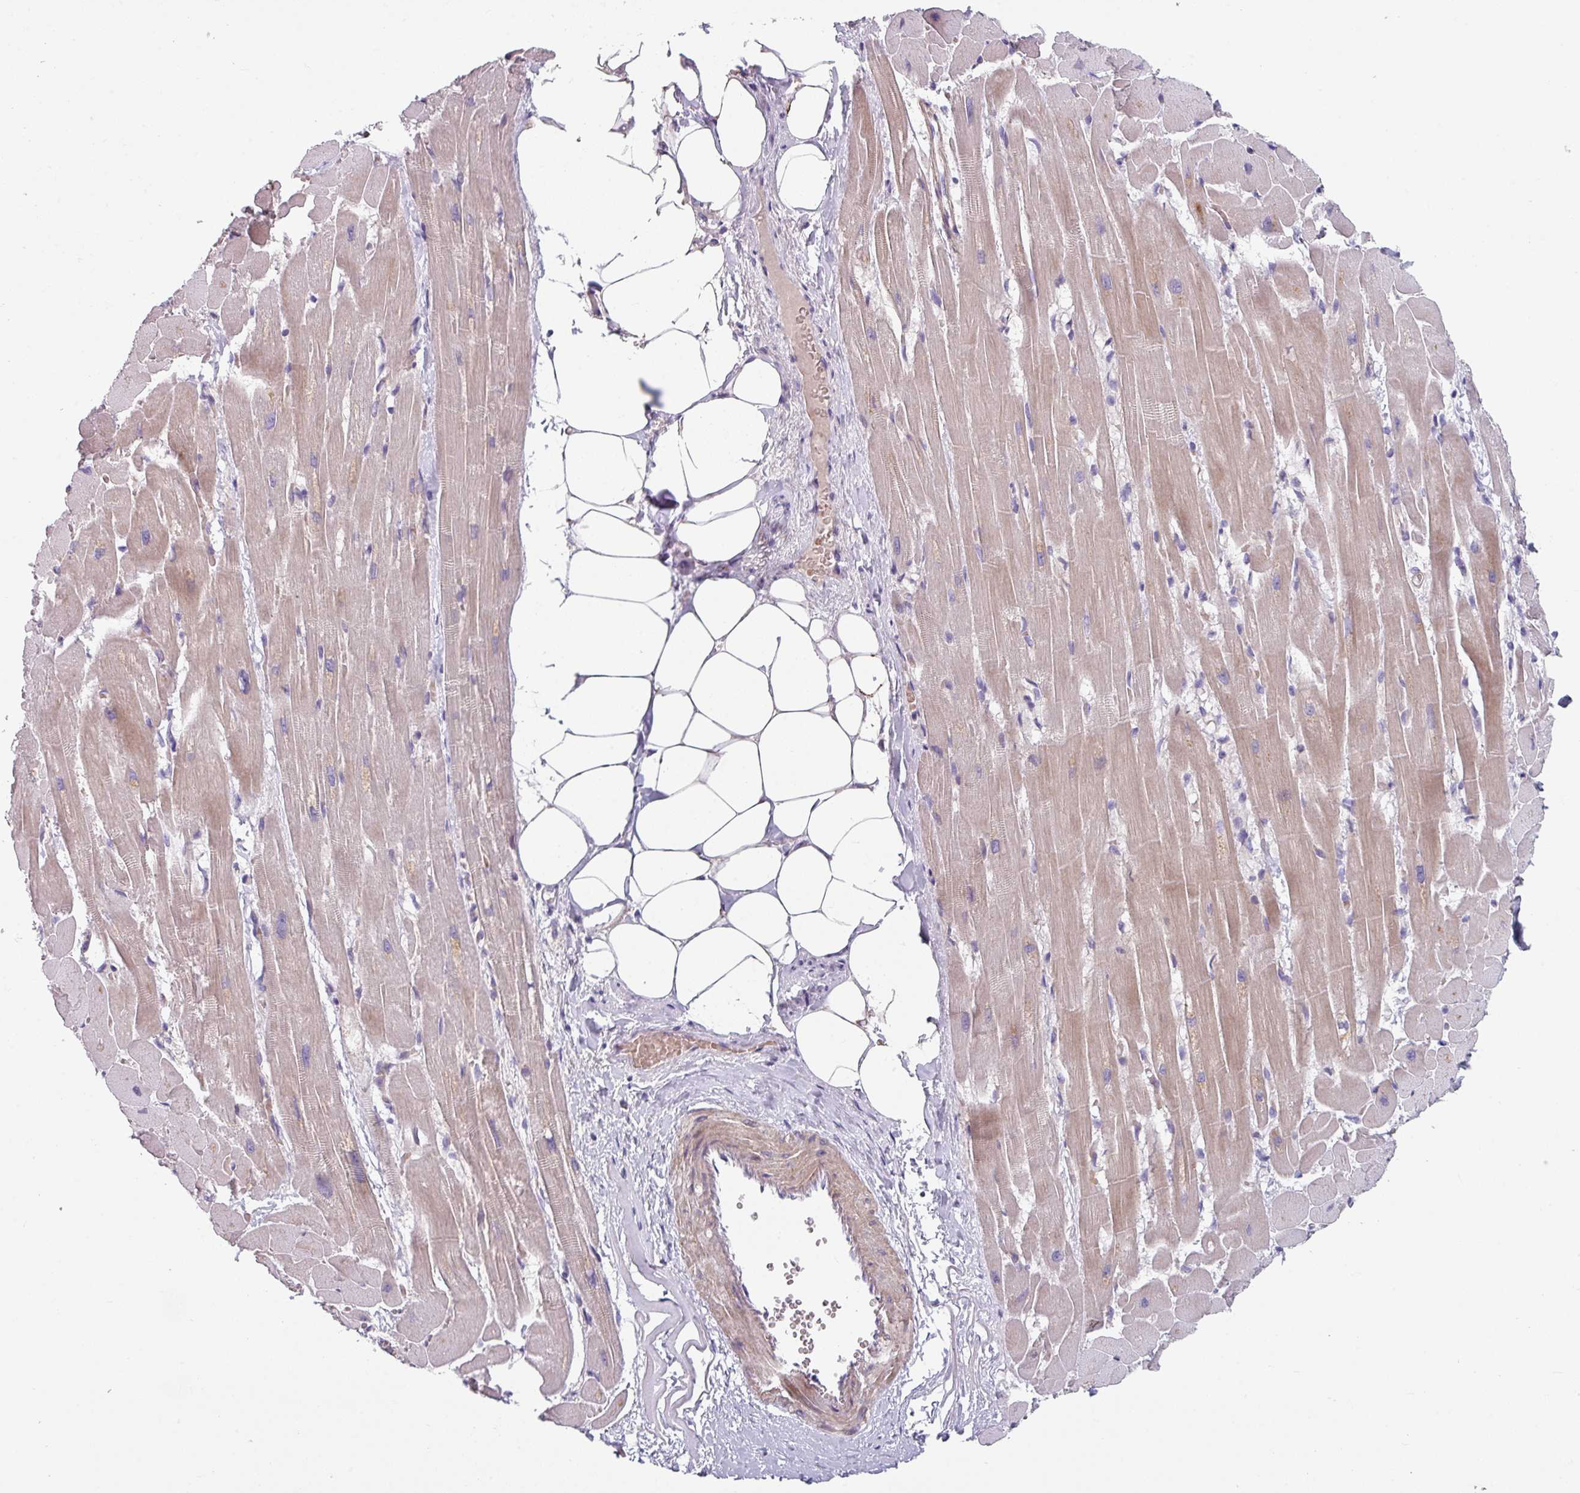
{"staining": {"intensity": "weak", "quantity": "25%-75%", "location": "cytoplasmic/membranous"}, "tissue": "heart muscle", "cell_type": "Cardiomyocytes", "image_type": "normal", "snomed": [{"axis": "morphology", "description": "Normal tissue, NOS"}, {"axis": "topography", "description": "Heart"}], "caption": "Immunohistochemical staining of normal heart muscle demonstrates low levels of weak cytoplasmic/membranous expression in about 25%-75% of cardiomyocytes.", "gene": "TMEM132A", "patient": {"sex": "male", "age": 37}}